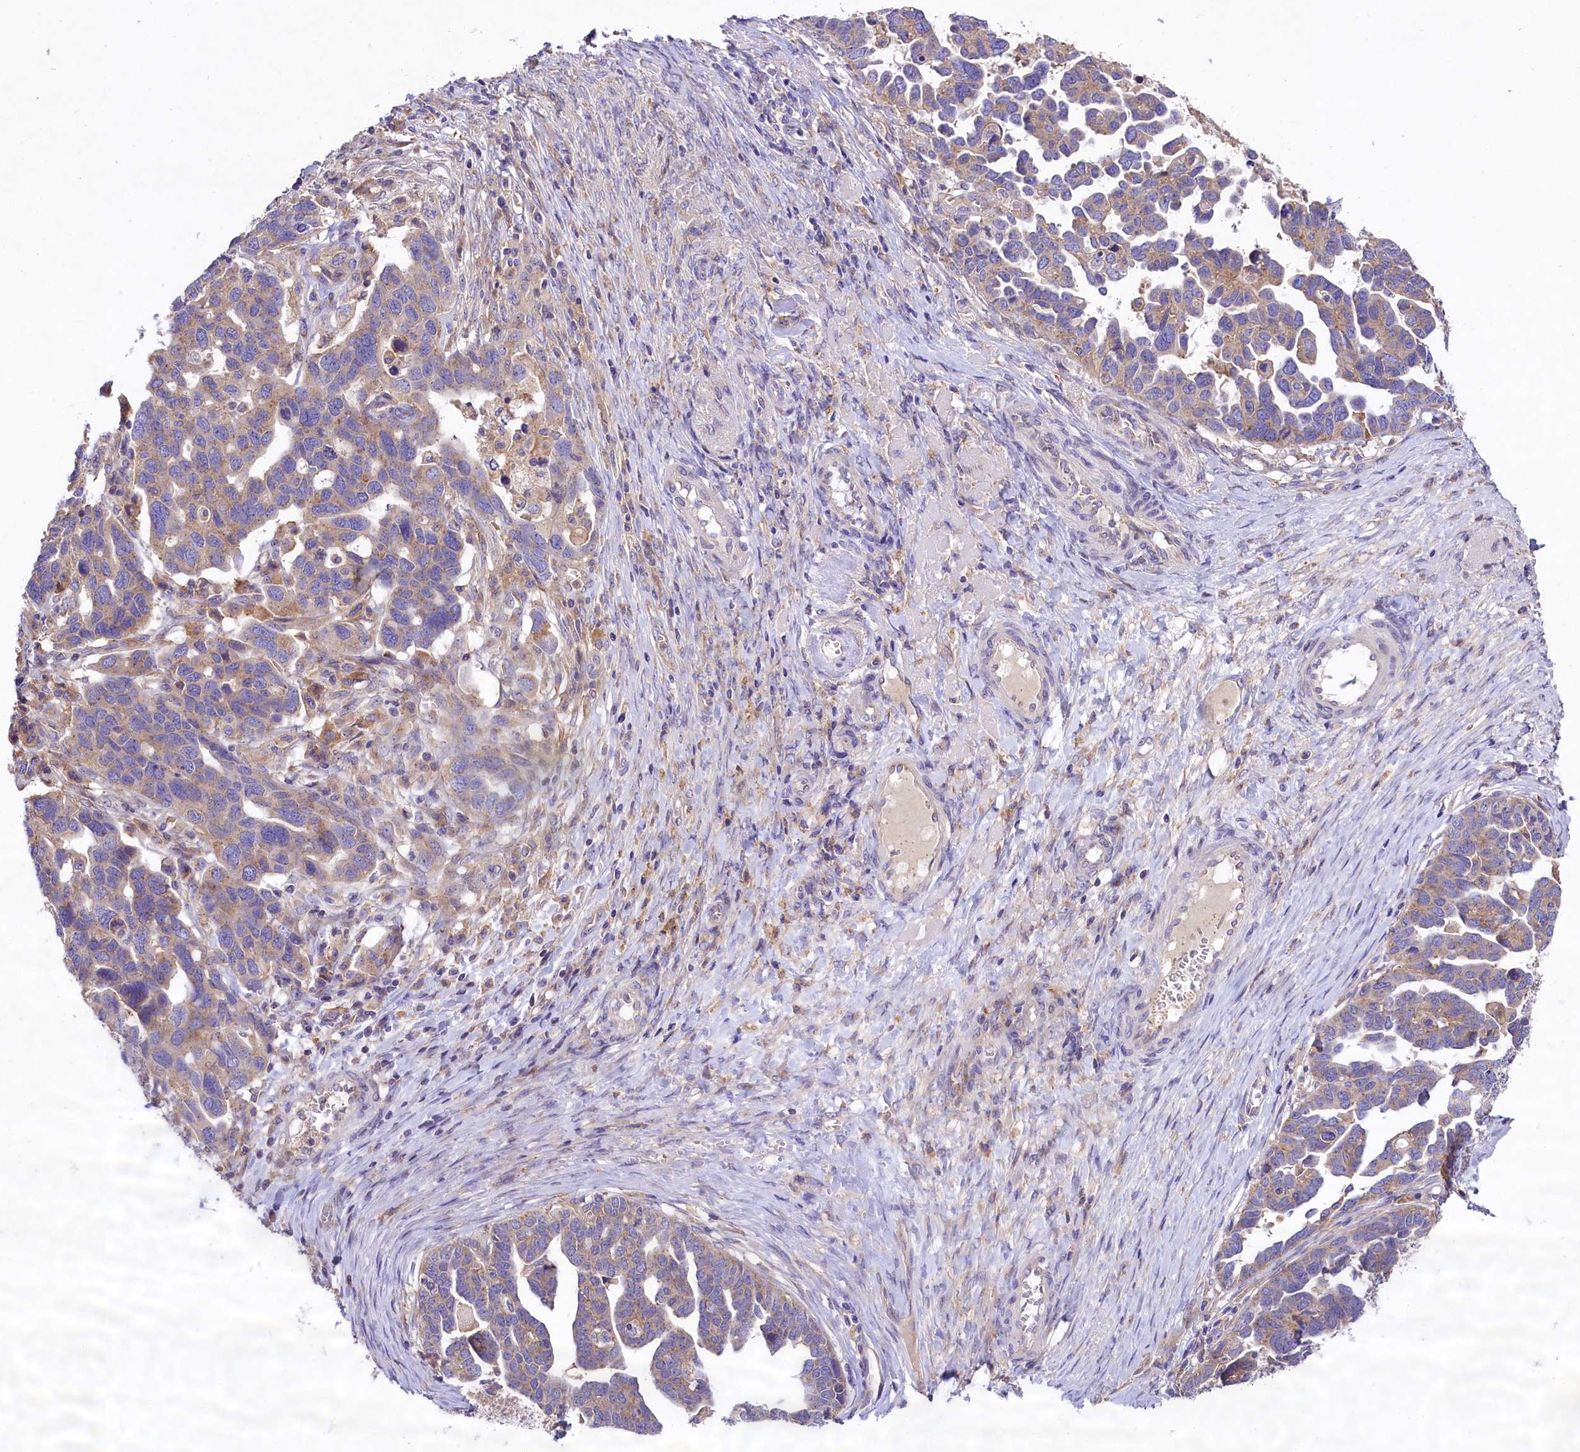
{"staining": {"intensity": "weak", "quantity": "<25%", "location": "cytoplasmic/membranous"}, "tissue": "ovarian cancer", "cell_type": "Tumor cells", "image_type": "cancer", "snomed": [{"axis": "morphology", "description": "Cystadenocarcinoma, serous, NOS"}, {"axis": "topography", "description": "Ovary"}], "caption": "Immunohistochemical staining of human ovarian serous cystadenocarcinoma shows no significant positivity in tumor cells.", "gene": "PEMT", "patient": {"sex": "female", "age": 54}}